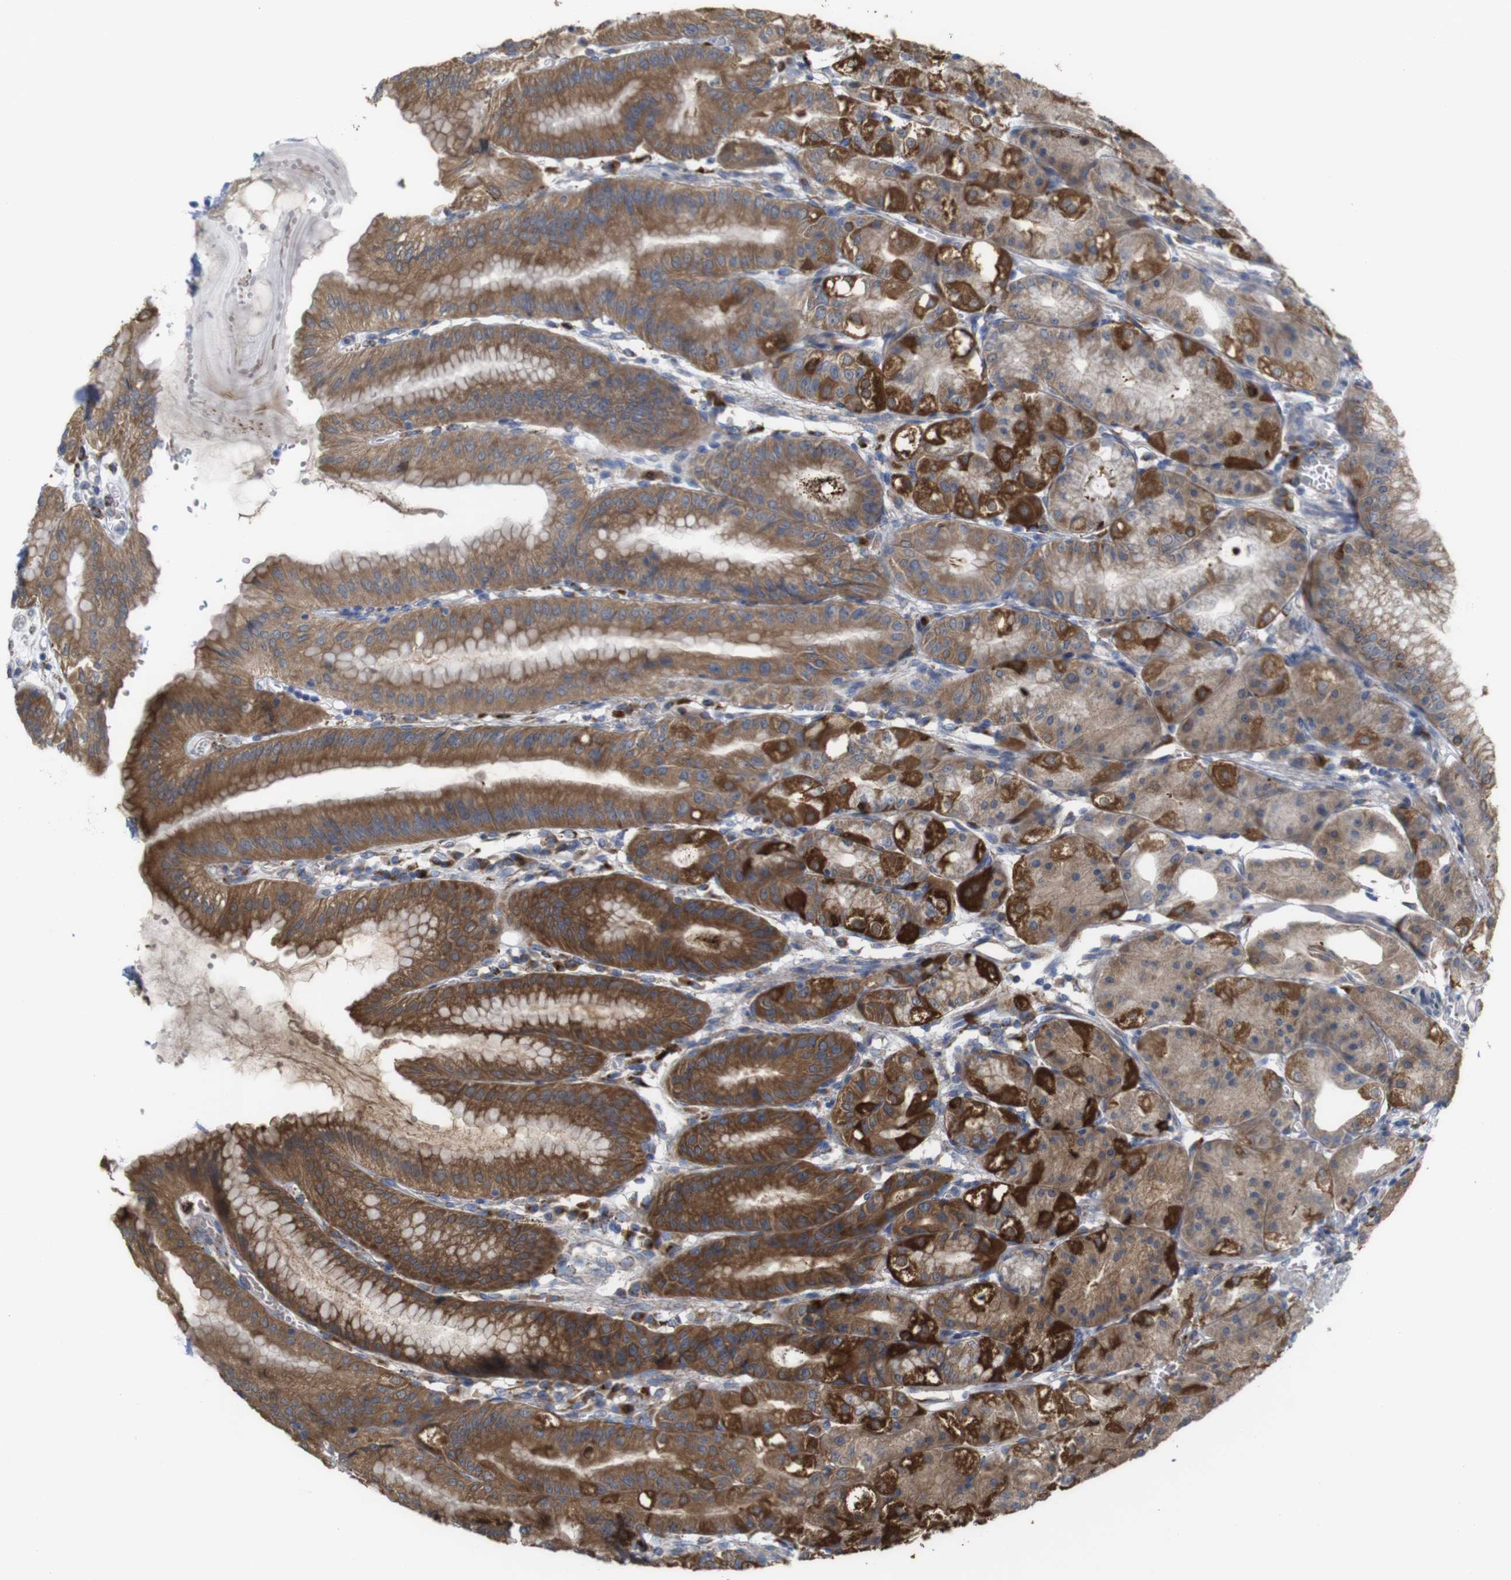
{"staining": {"intensity": "strong", "quantity": "25%-75%", "location": "cytoplasmic/membranous"}, "tissue": "stomach", "cell_type": "Glandular cells", "image_type": "normal", "snomed": [{"axis": "morphology", "description": "Normal tissue, NOS"}, {"axis": "topography", "description": "Stomach, lower"}], "caption": "Immunohistochemistry of normal stomach displays high levels of strong cytoplasmic/membranous positivity in about 25%-75% of glandular cells. Nuclei are stained in blue.", "gene": "PTPRR", "patient": {"sex": "male", "age": 71}}